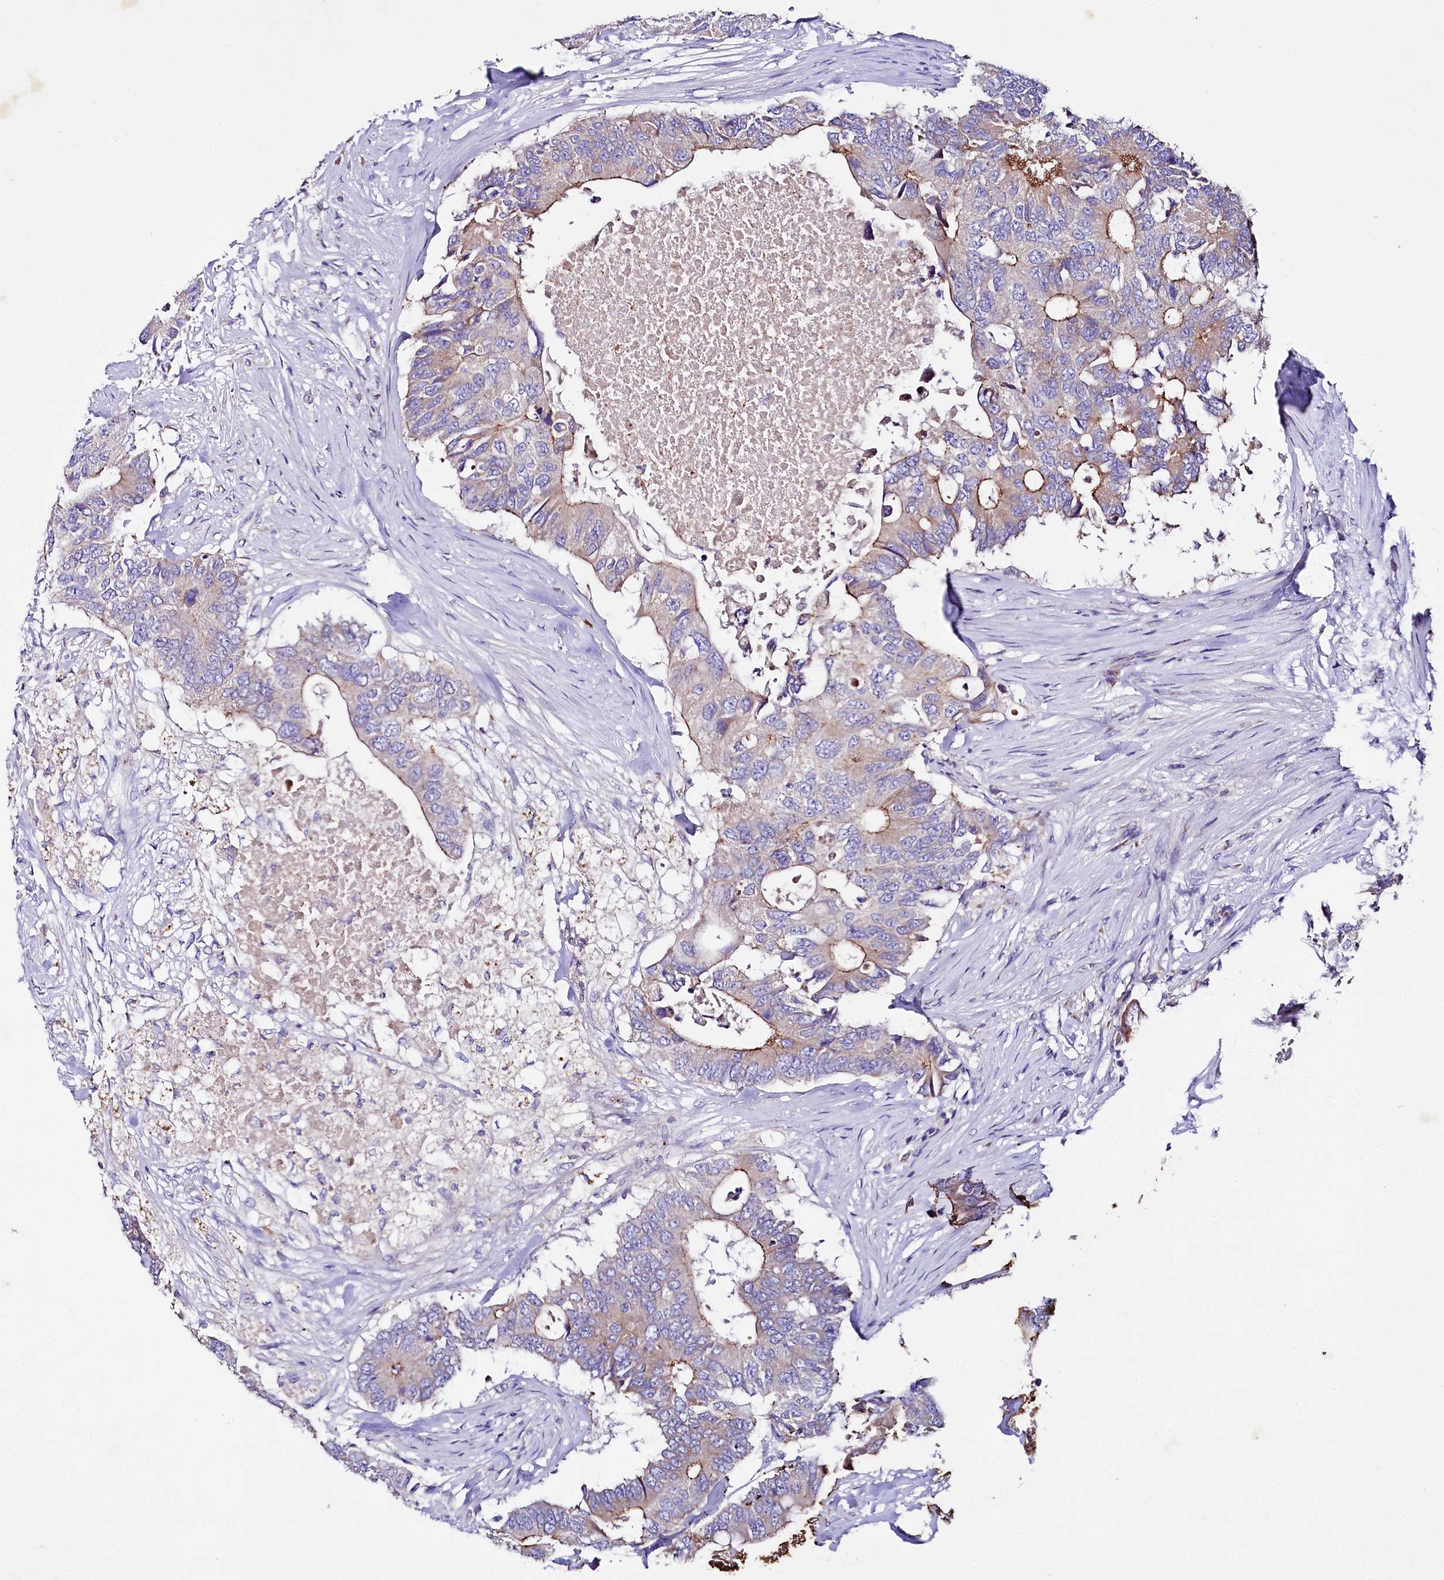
{"staining": {"intensity": "strong", "quantity": "25%-75%", "location": "cytoplasmic/membranous"}, "tissue": "colorectal cancer", "cell_type": "Tumor cells", "image_type": "cancer", "snomed": [{"axis": "morphology", "description": "Adenocarcinoma, NOS"}, {"axis": "topography", "description": "Colon"}], "caption": "Immunohistochemical staining of human adenocarcinoma (colorectal) displays strong cytoplasmic/membranous protein positivity in about 25%-75% of tumor cells.", "gene": "SACM1L", "patient": {"sex": "male", "age": 71}}